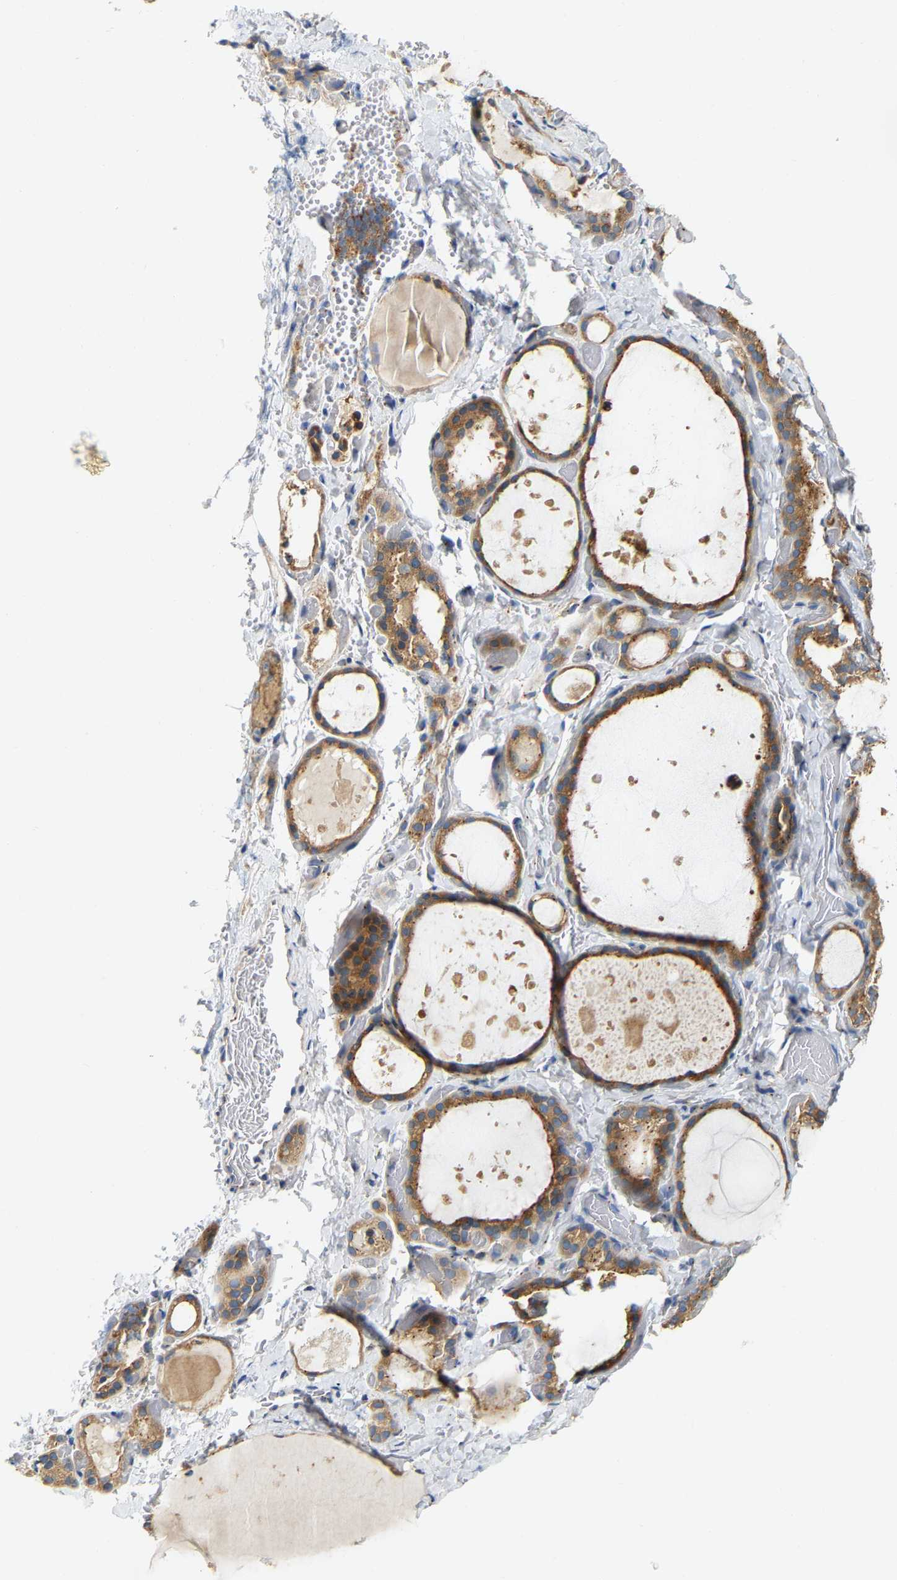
{"staining": {"intensity": "moderate", "quantity": ">75%", "location": "cytoplasmic/membranous"}, "tissue": "thyroid gland", "cell_type": "Glandular cells", "image_type": "normal", "snomed": [{"axis": "morphology", "description": "Normal tissue, NOS"}, {"axis": "topography", "description": "Thyroid gland"}], "caption": "IHC histopathology image of unremarkable thyroid gland: thyroid gland stained using immunohistochemistry shows medium levels of moderate protein expression localized specifically in the cytoplasmic/membranous of glandular cells, appearing as a cytoplasmic/membranous brown color.", "gene": "PCNT", "patient": {"sex": "female", "age": 44}}